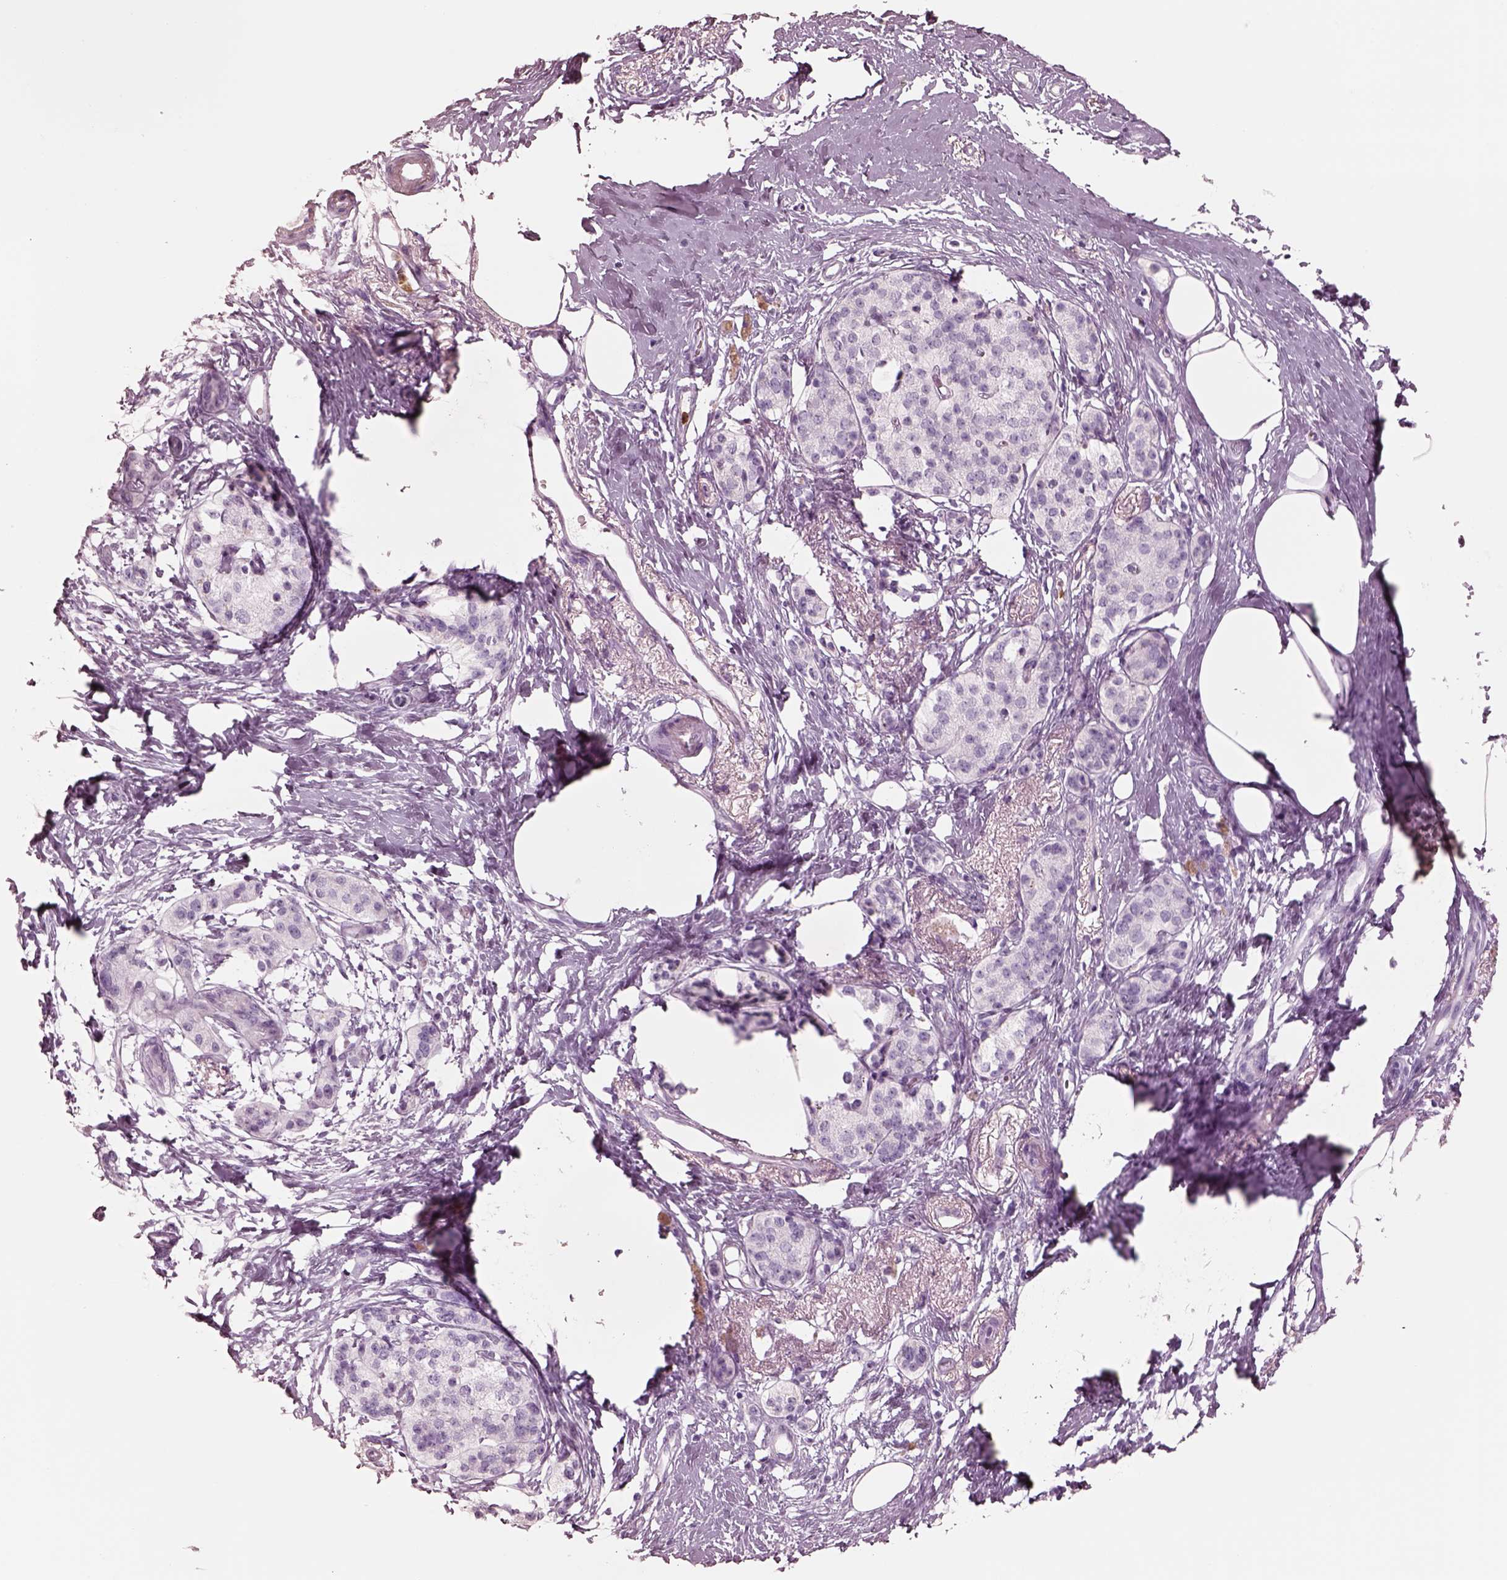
{"staining": {"intensity": "negative", "quantity": "none", "location": "none"}, "tissue": "pancreatic cancer", "cell_type": "Tumor cells", "image_type": "cancer", "snomed": [{"axis": "morphology", "description": "Adenocarcinoma, NOS"}, {"axis": "topography", "description": "Pancreas"}], "caption": "Tumor cells are negative for protein expression in human pancreatic cancer (adenocarcinoma). (Immunohistochemistry (ihc), brightfield microscopy, high magnification).", "gene": "ELANE", "patient": {"sex": "female", "age": 72}}